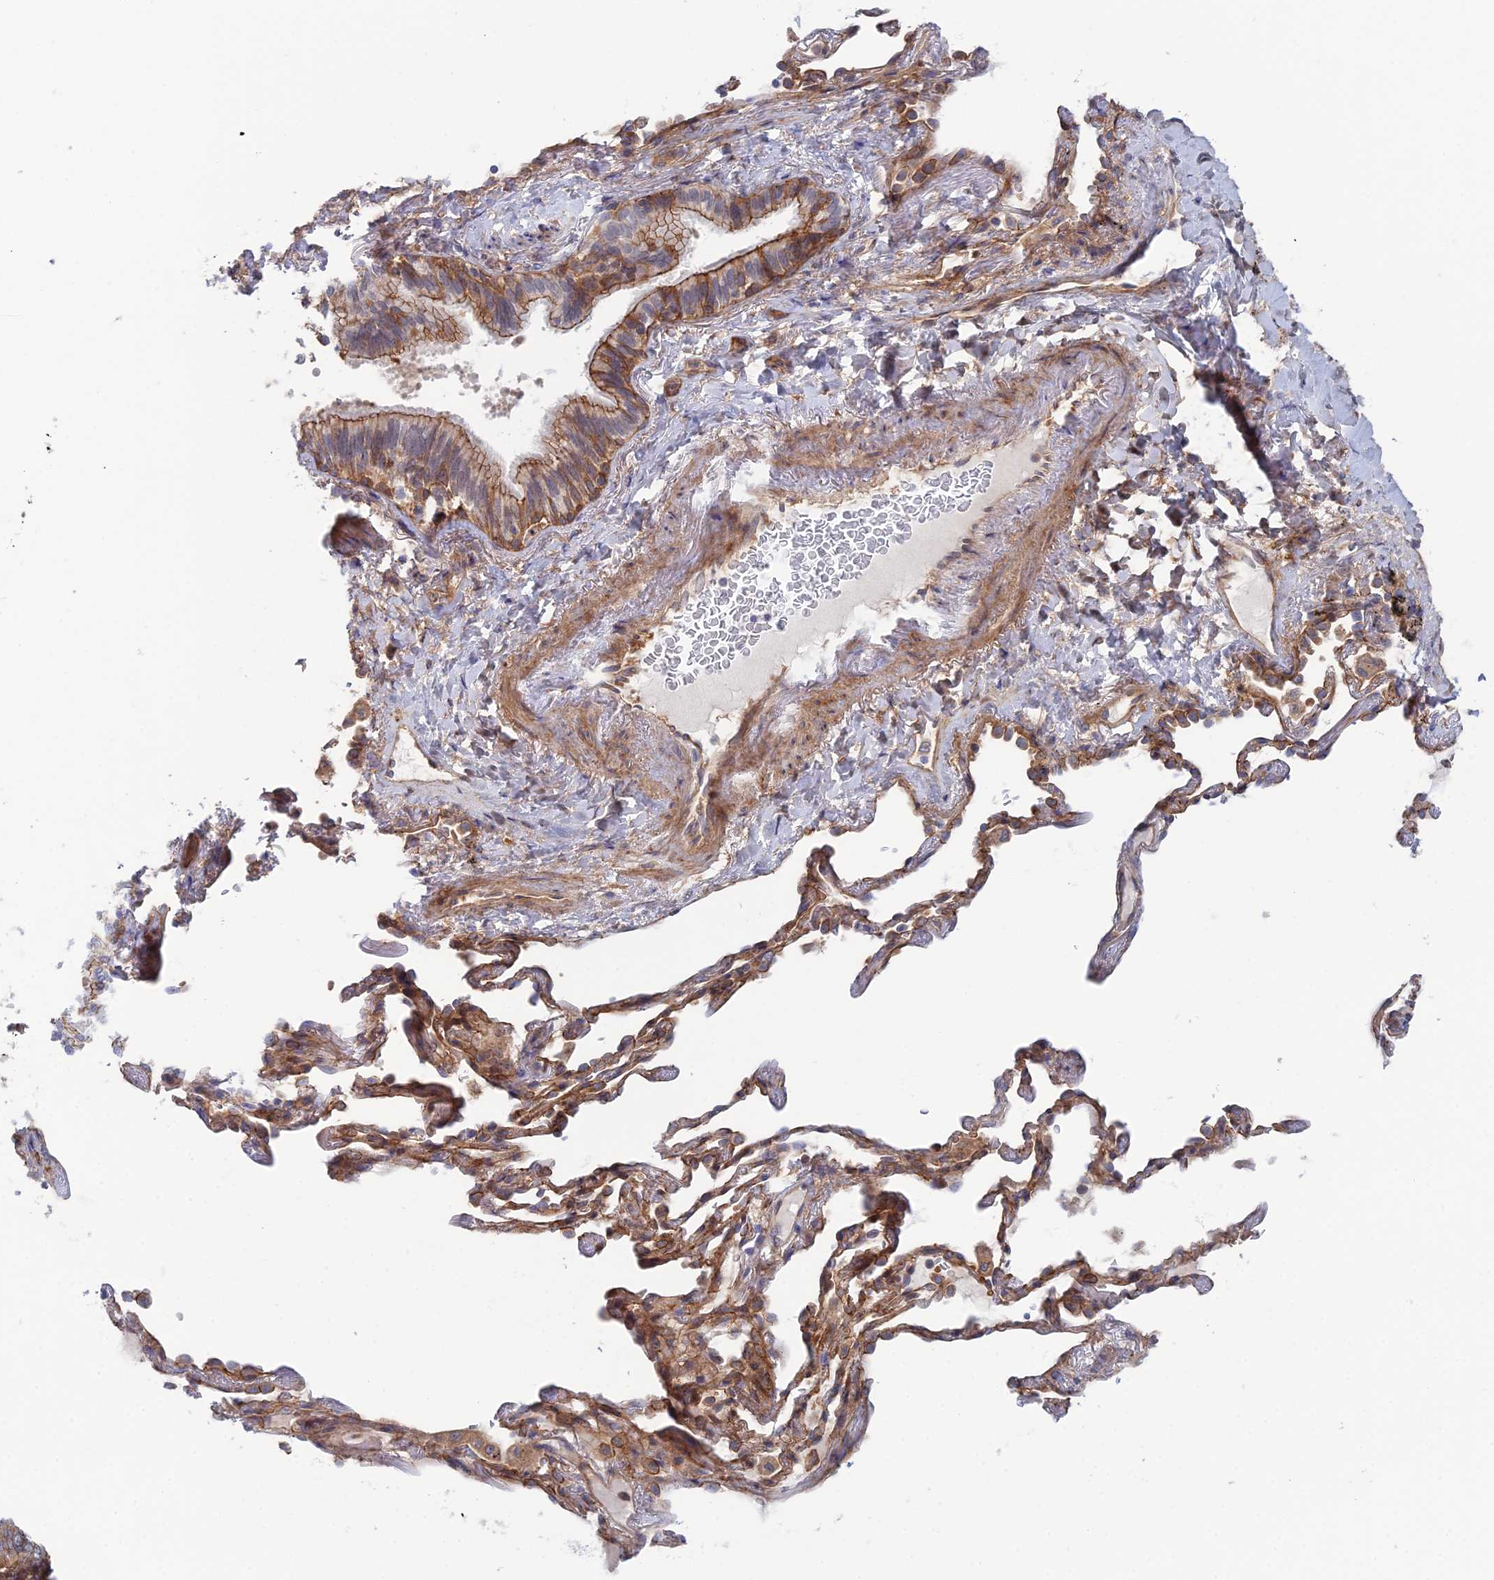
{"staining": {"intensity": "moderate", "quantity": ">75%", "location": "cytoplasmic/membranous"}, "tissue": "lung cancer", "cell_type": "Tumor cells", "image_type": "cancer", "snomed": [{"axis": "morphology", "description": "Adenocarcinoma, NOS"}, {"axis": "topography", "description": "Lung"}], "caption": "DAB immunohistochemical staining of lung cancer (adenocarcinoma) exhibits moderate cytoplasmic/membranous protein expression in about >75% of tumor cells.", "gene": "ABHD1", "patient": {"sex": "female", "age": 69}}